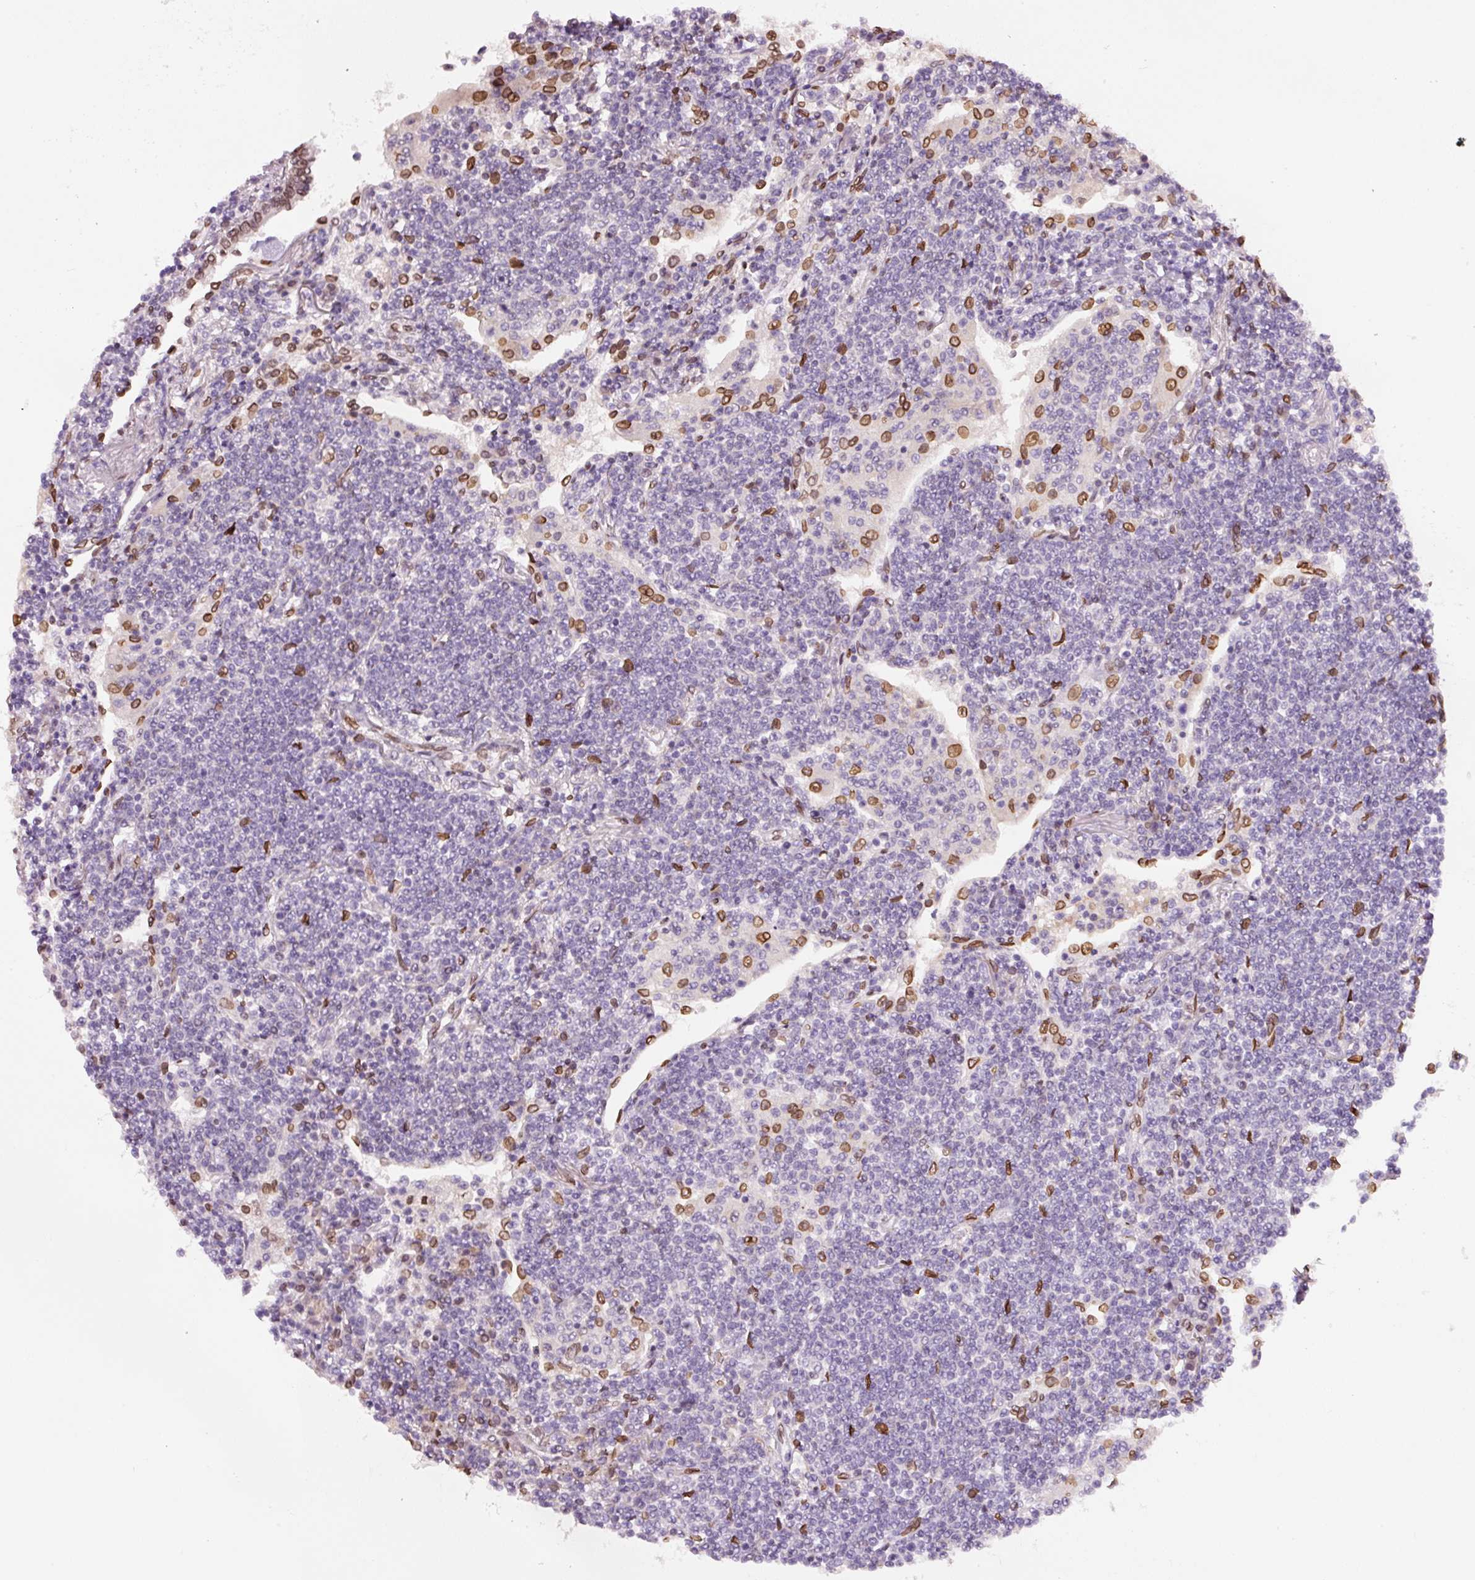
{"staining": {"intensity": "negative", "quantity": "none", "location": "none"}, "tissue": "lymphoma", "cell_type": "Tumor cells", "image_type": "cancer", "snomed": [{"axis": "morphology", "description": "Malignant lymphoma, non-Hodgkin's type, Low grade"}, {"axis": "topography", "description": "Lung"}], "caption": "Immunohistochemistry (IHC) histopathology image of neoplastic tissue: low-grade malignant lymphoma, non-Hodgkin's type stained with DAB exhibits no significant protein positivity in tumor cells. (DAB (3,3'-diaminobenzidine) immunohistochemistry (IHC) with hematoxylin counter stain).", "gene": "ZNF224", "patient": {"sex": "female", "age": 71}}